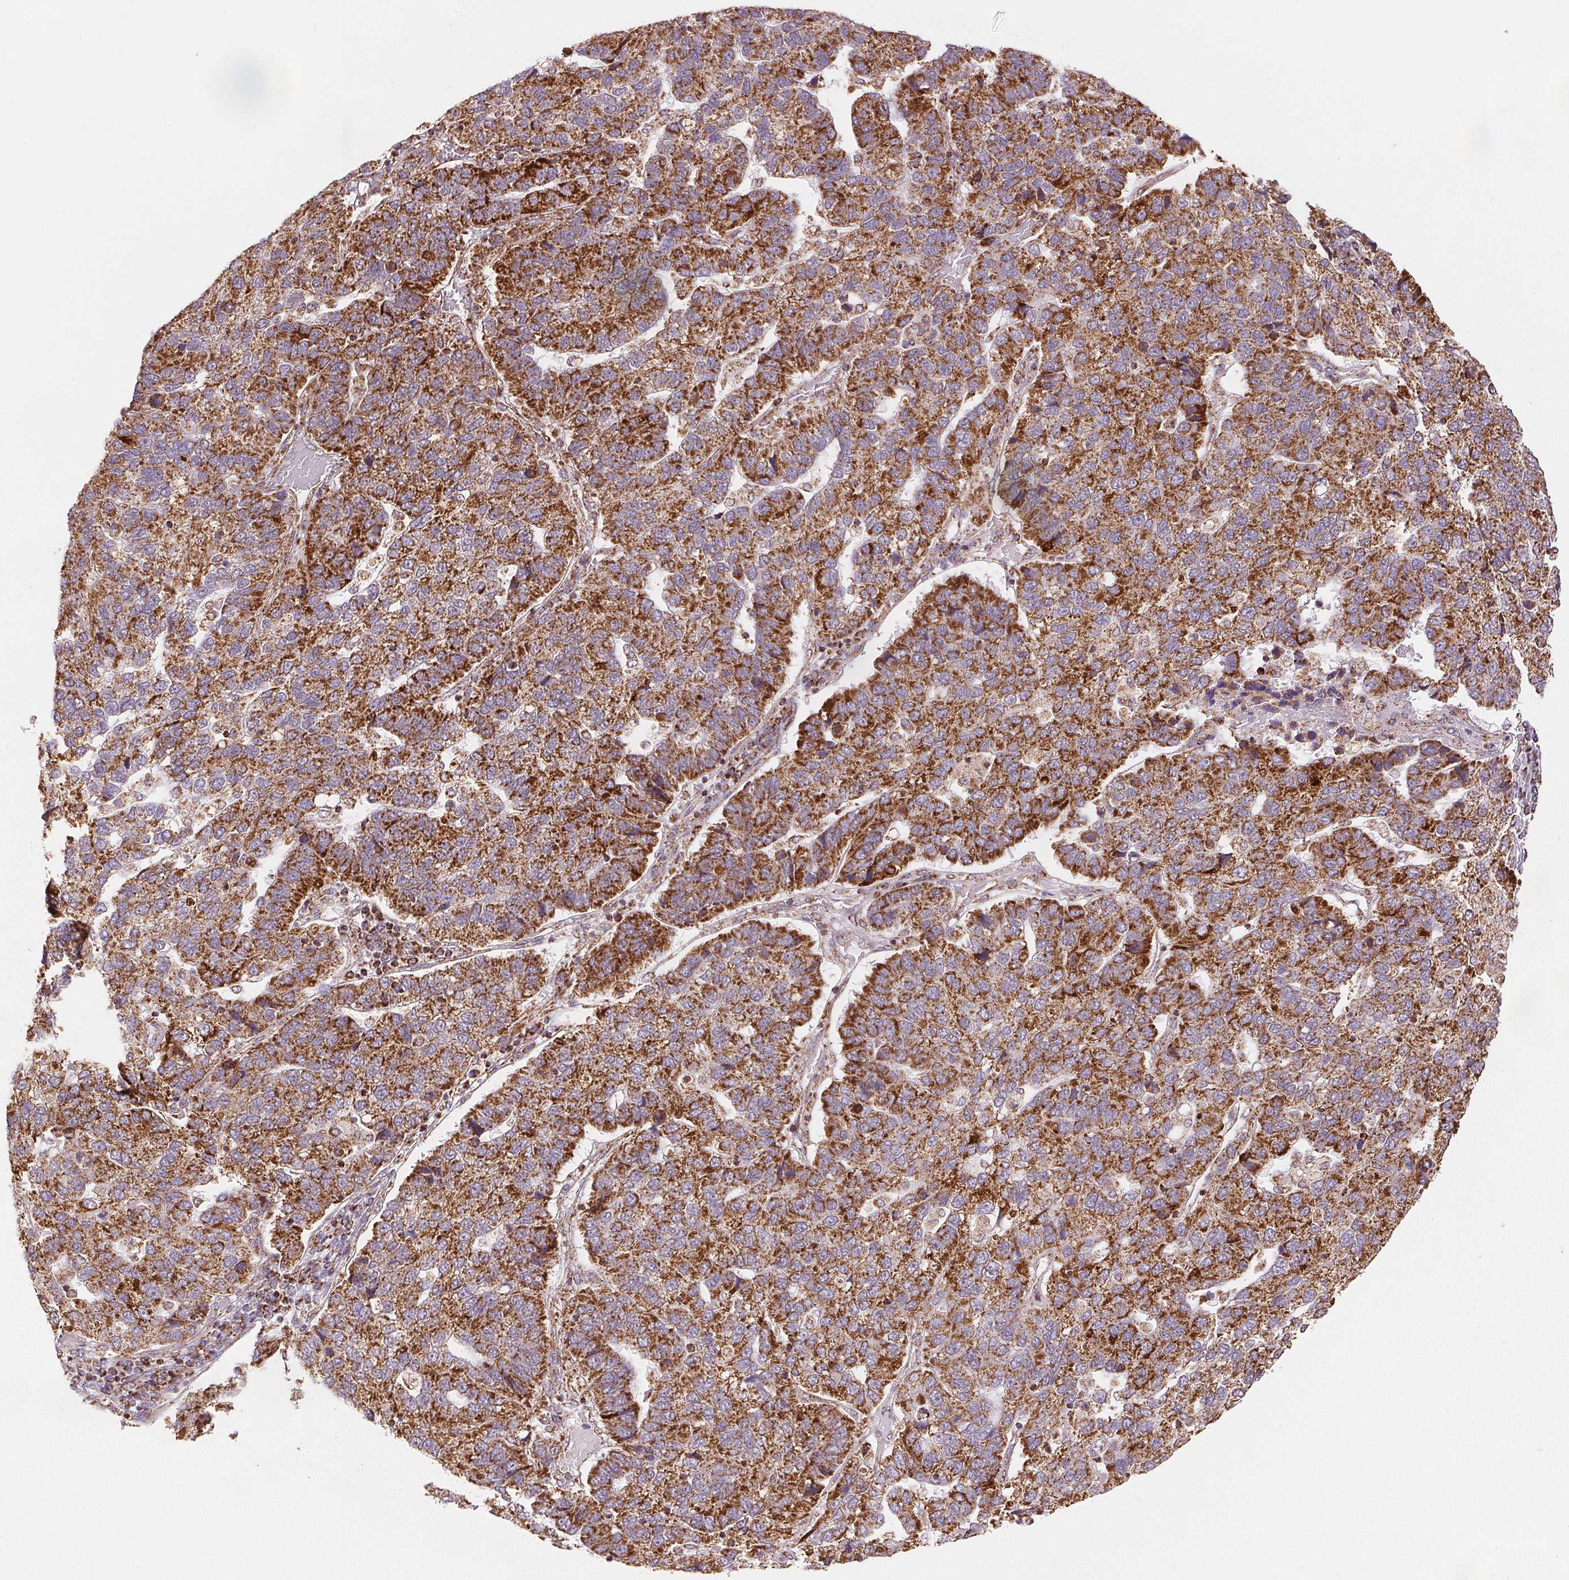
{"staining": {"intensity": "strong", "quantity": ">75%", "location": "cytoplasmic/membranous"}, "tissue": "pancreatic cancer", "cell_type": "Tumor cells", "image_type": "cancer", "snomed": [{"axis": "morphology", "description": "Adenocarcinoma, NOS"}, {"axis": "topography", "description": "Pancreas"}], "caption": "Strong cytoplasmic/membranous protein expression is present in approximately >75% of tumor cells in pancreatic cancer.", "gene": "SDHB", "patient": {"sex": "female", "age": 61}}